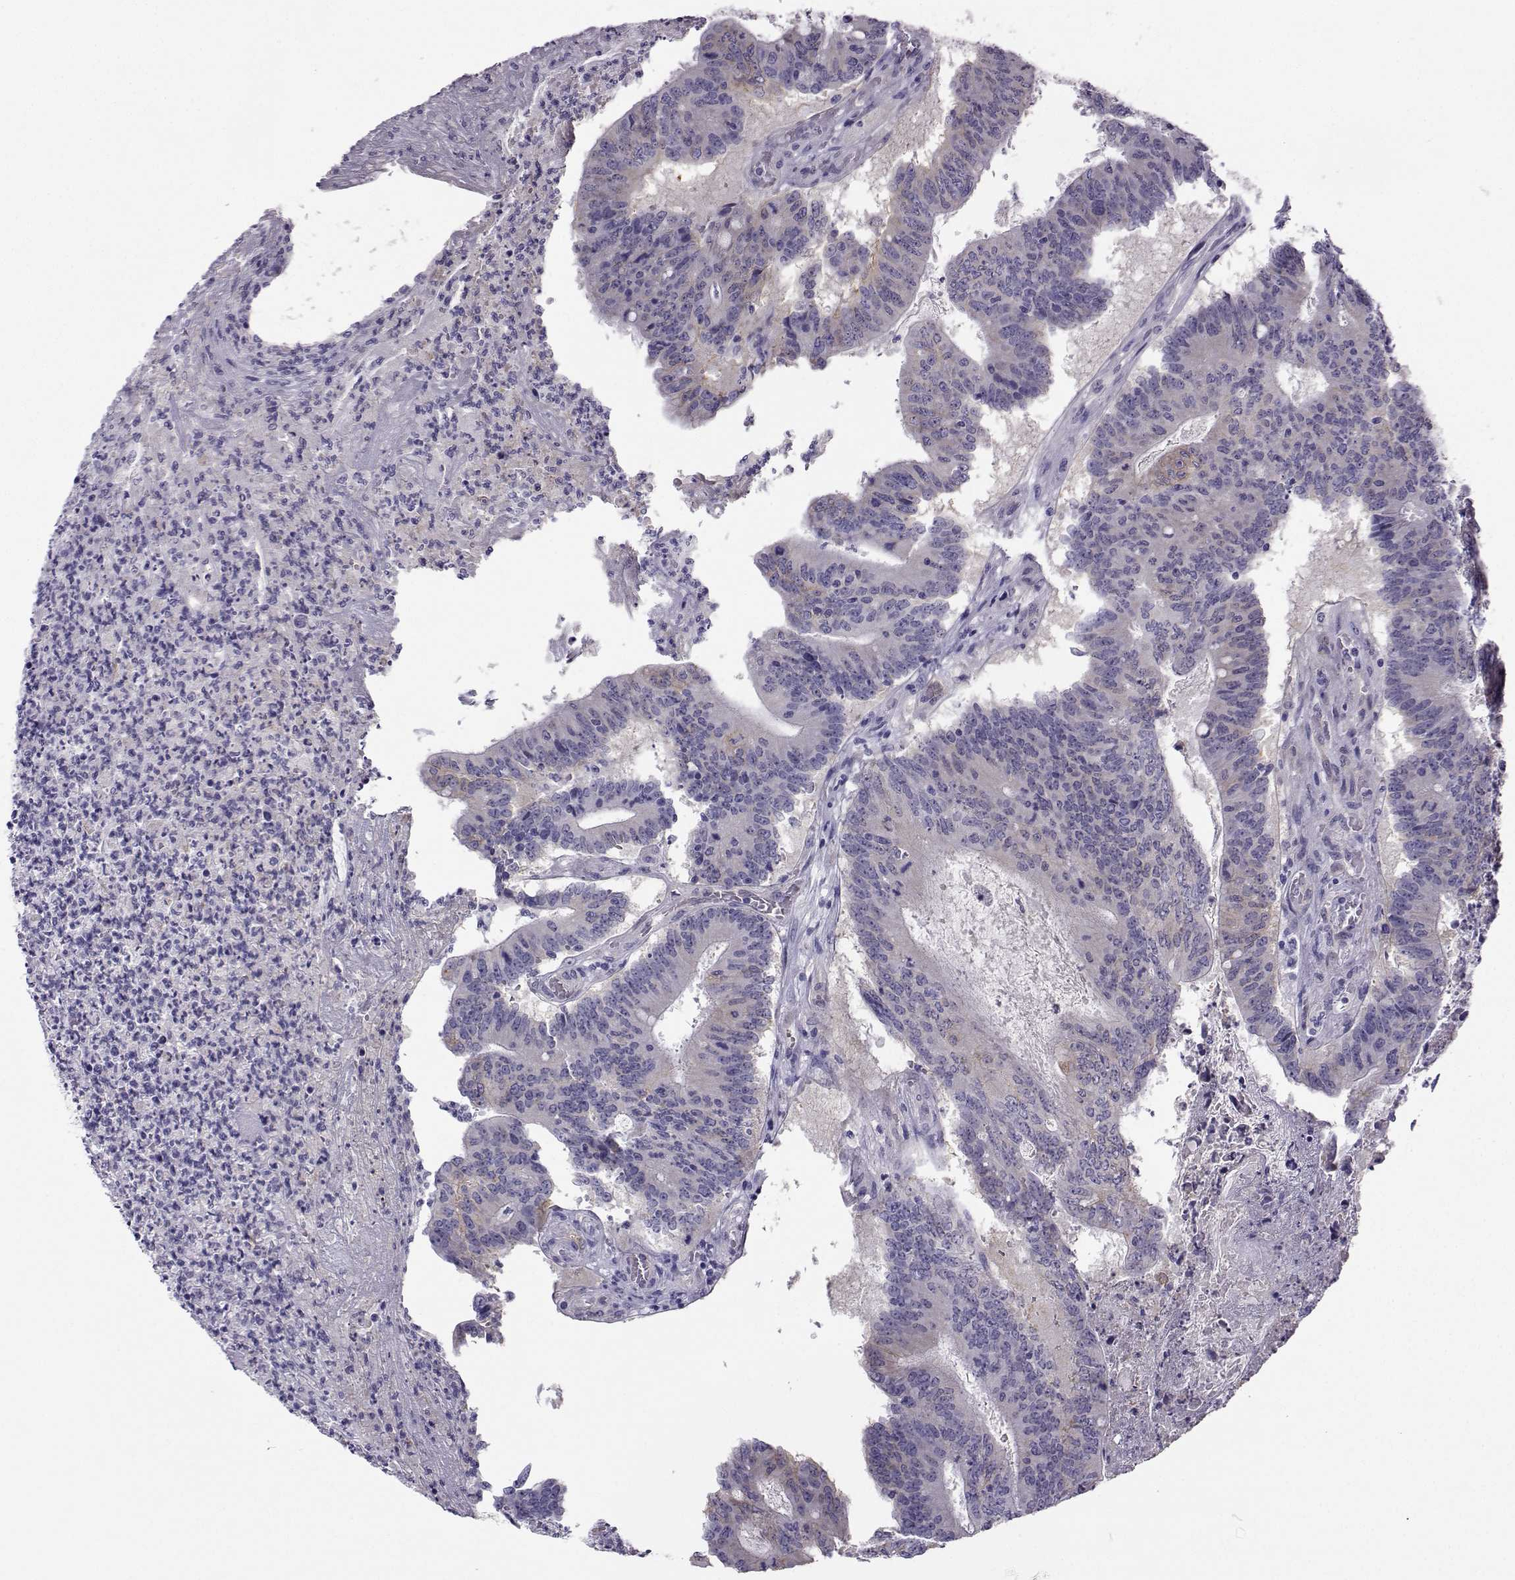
{"staining": {"intensity": "weak", "quantity": "<25%", "location": "cytoplasmic/membranous"}, "tissue": "colorectal cancer", "cell_type": "Tumor cells", "image_type": "cancer", "snomed": [{"axis": "morphology", "description": "Adenocarcinoma, NOS"}, {"axis": "topography", "description": "Colon"}], "caption": "Immunohistochemistry (IHC) of colorectal cancer shows no expression in tumor cells. (Brightfield microscopy of DAB IHC at high magnification).", "gene": "NQO1", "patient": {"sex": "female", "age": 70}}